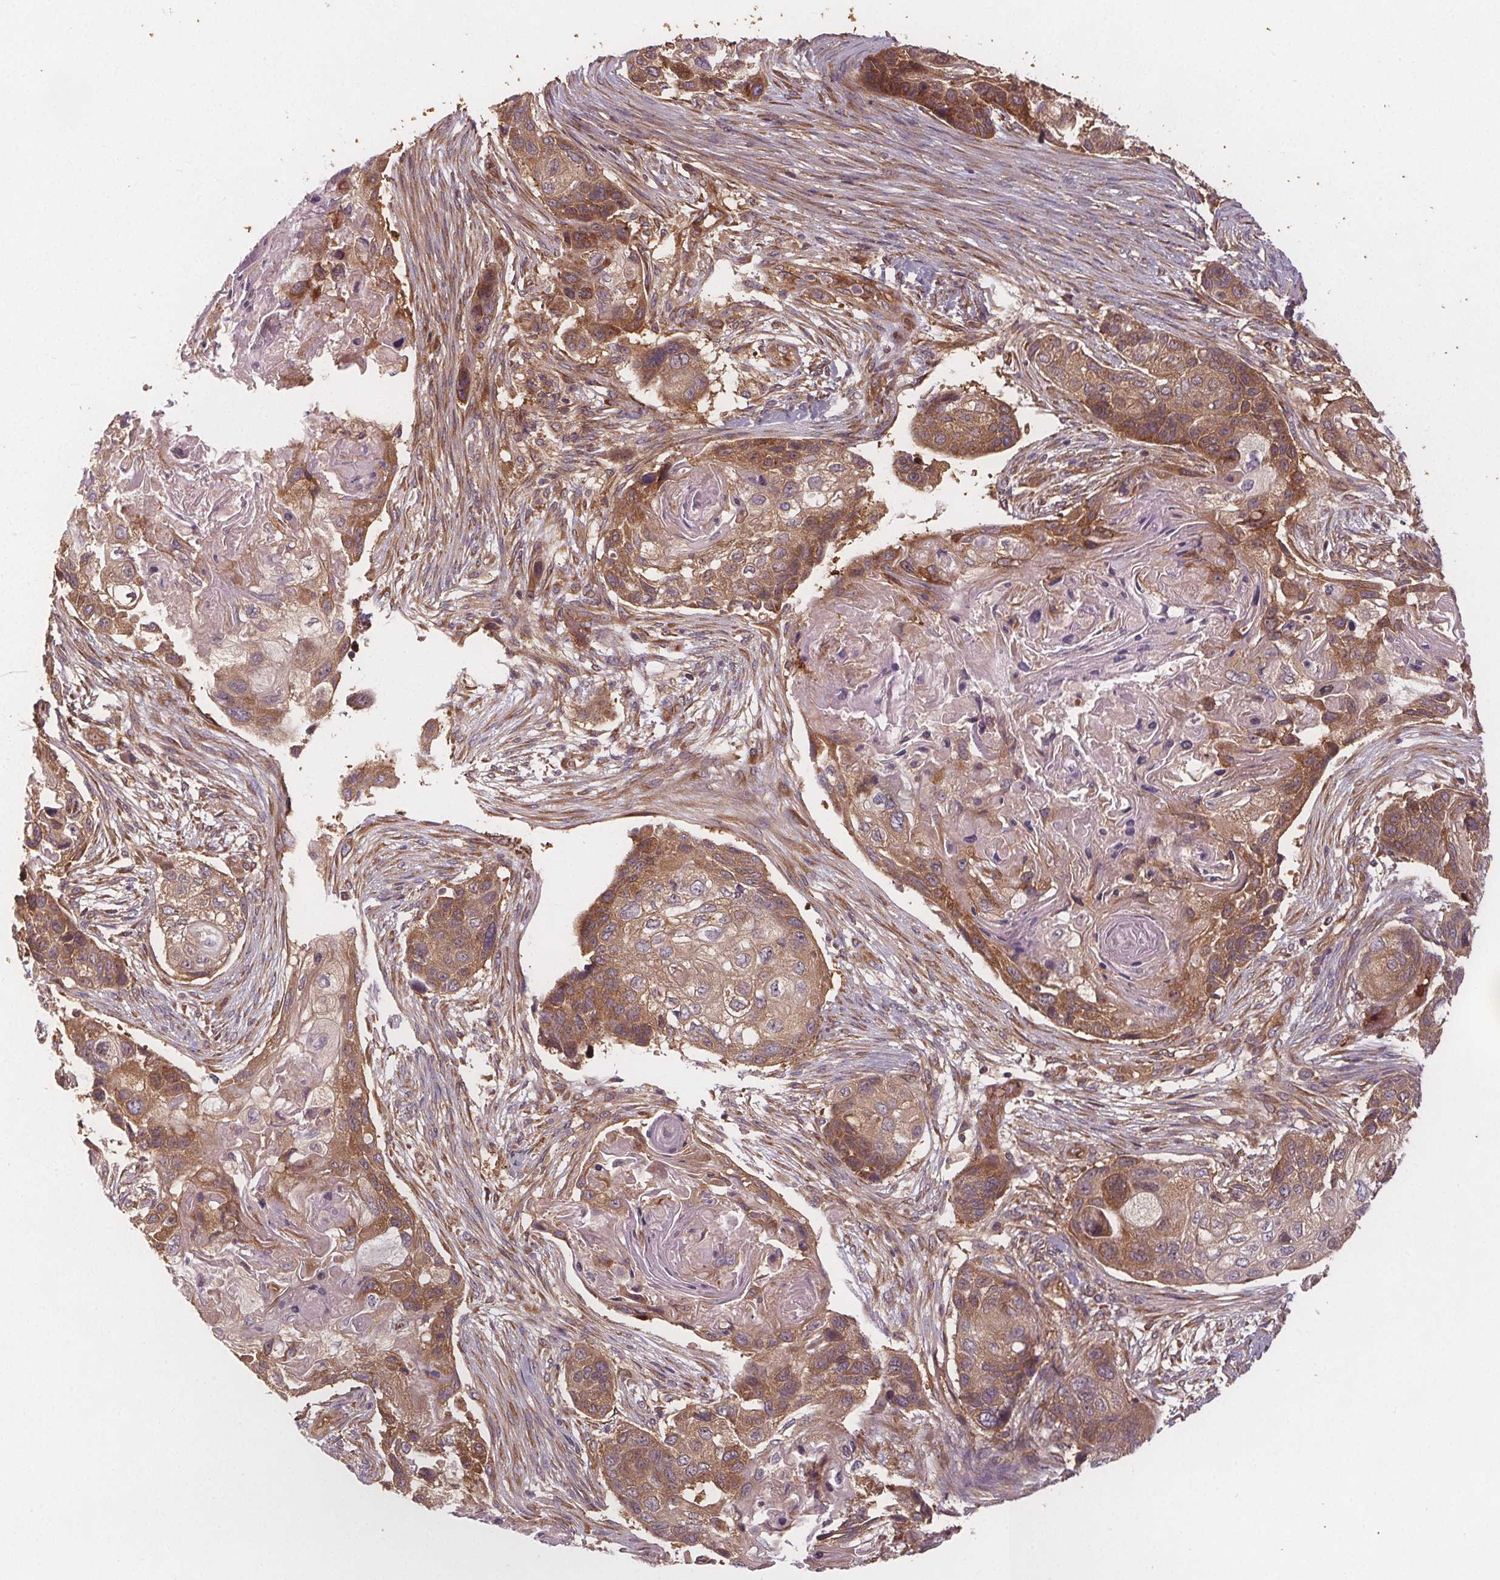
{"staining": {"intensity": "moderate", "quantity": ">75%", "location": "cytoplasmic/membranous"}, "tissue": "lung cancer", "cell_type": "Tumor cells", "image_type": "cancer", "snomed": [{"axis": "morphology", "description": "Squamous cell carcinoma, NOS"}, {"axis": "topography", "description": "Lung"}], "caption": "Moderate cytoplasmic/membranous expression for a protein is present in approximately >75% of tumor cells of lung cancer (squamous cell carcinoma) using immunohistochemistry (IHC).", "gene": "EIF3D", "patient": {"sex": "male", "age": 69}}